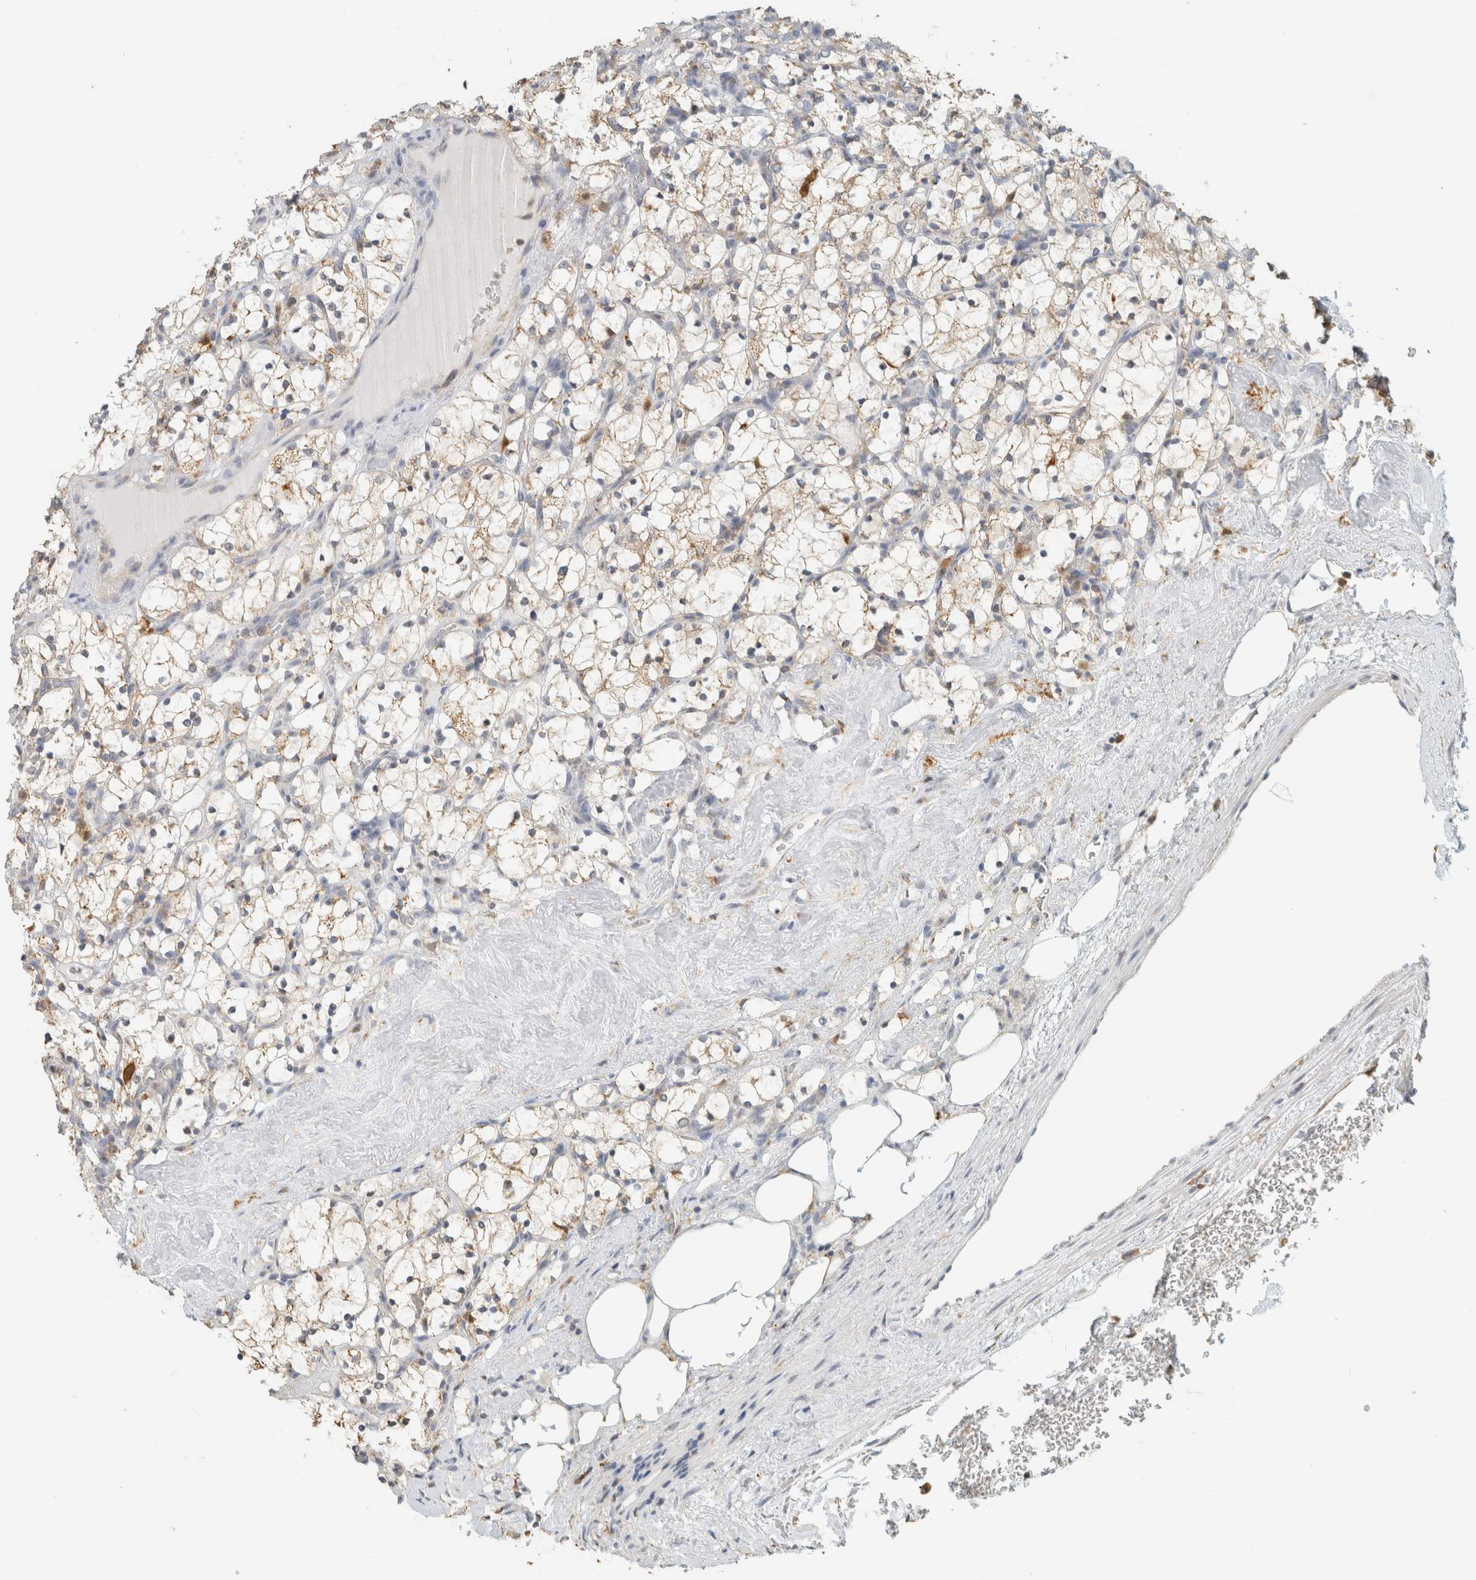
{"staining": {"intensity": "weak", "quantity": ">75%", "location": "cytoplasmic/membranous"}, "tissue": "renal cancer", "cell_type": "Tumor cells", "image_type": "cancer", "snomed": [{"axis": "morphology", "description": "Adenocarcinoma, NOS"}, {"axis": "topography", "description": "Kidney"}], "caption": "This is an image of immunohistochemistry staining of renal adenocarcinoma, which shows weak positivity in the cytoplasmic/membranous of tumor cells.", "gene": "CAPG", "patient": {"sex": "female", "age": 69}}